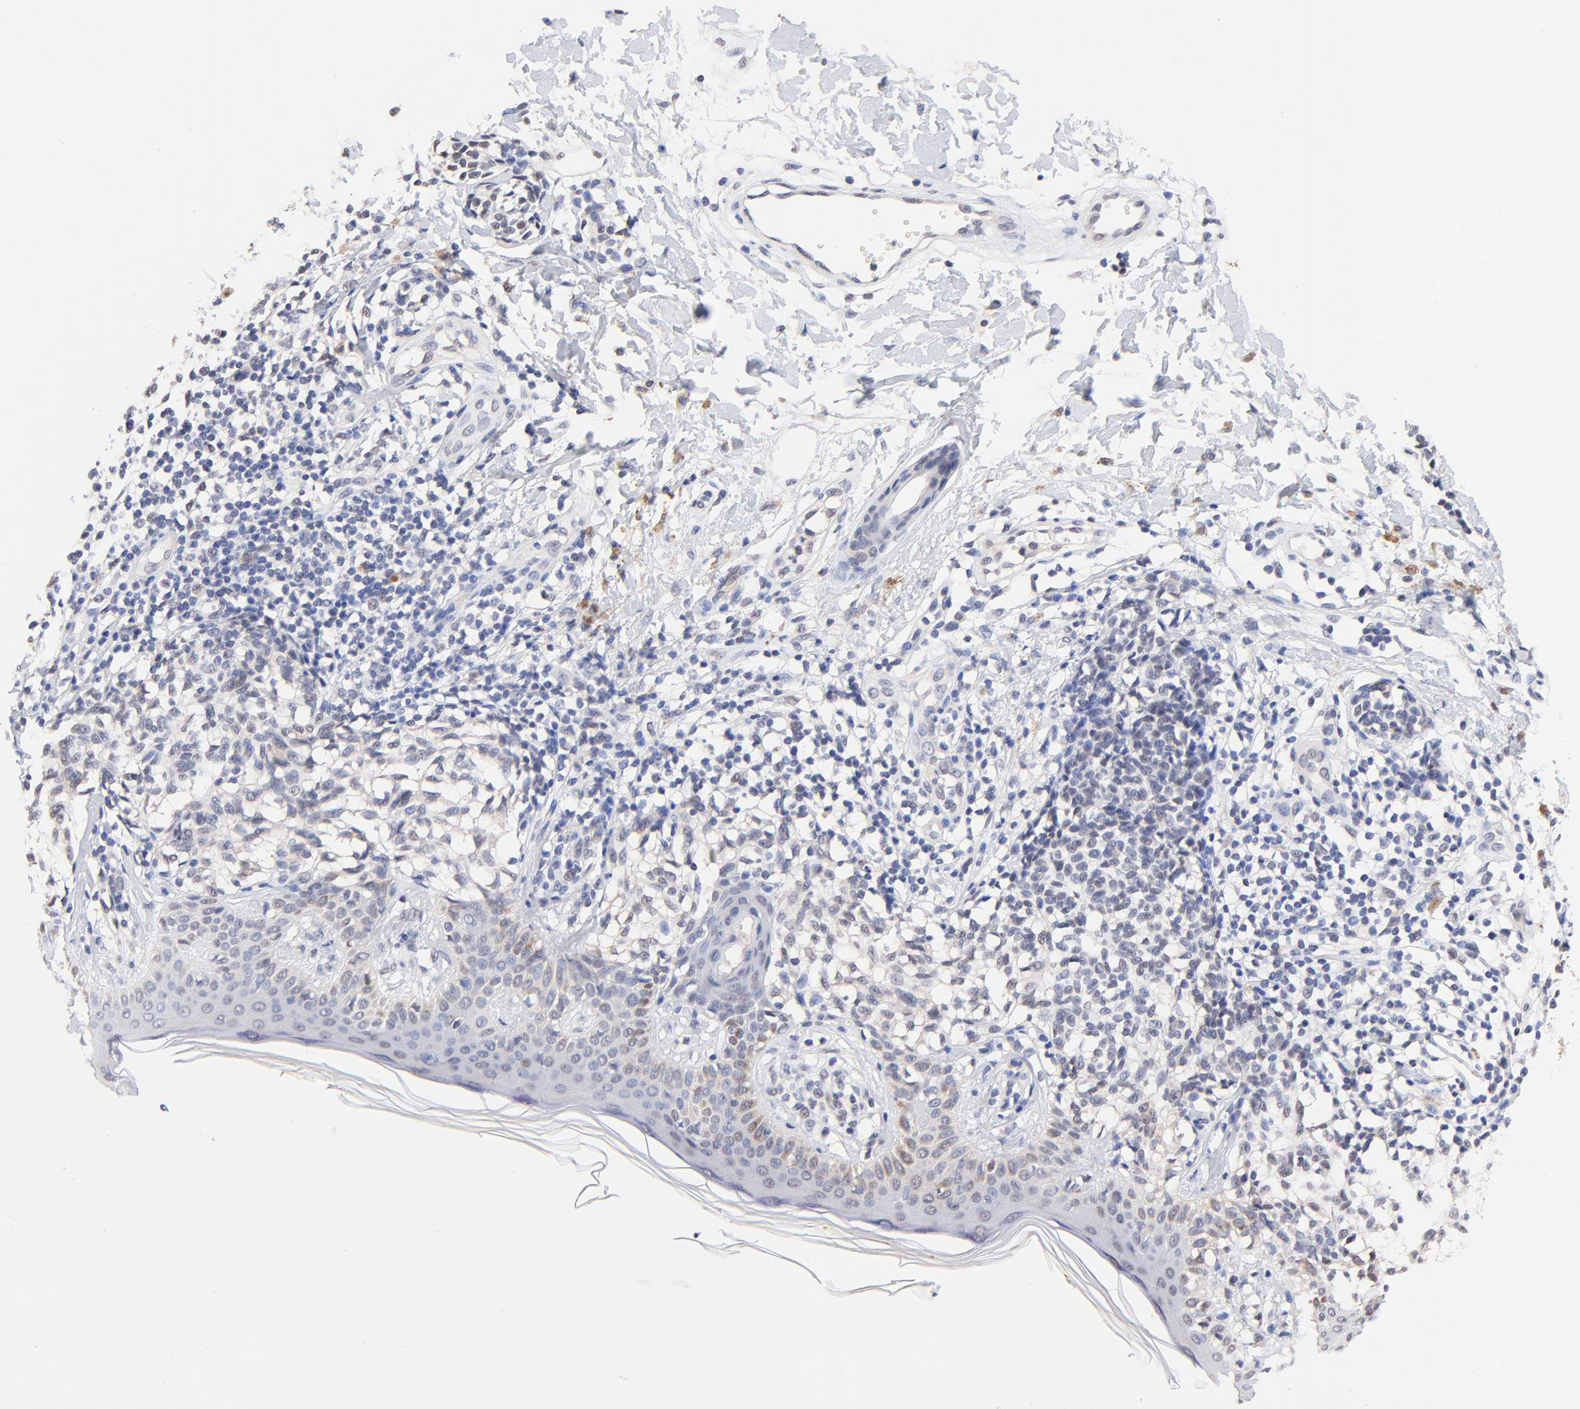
{"staining": {"intensity": "negative", "quantity": "none", "location": "none"}, "tissue": "melanoma", "cell_type": "Tumor cells", "image_type": "cancer", "snomed": [{"axis": "morphology", "description": "Malignant melanoma, NOS"}, {"axis": "topography", "description": "Skin"}], "caption": "This micrograph is of malignant melanoma stained with IHC to label a protein in brown with the nuclei are counter-stained blue. There is no staining in tumor cells.", "gene": "TXNL1", "patient": {"sex": "male", "age": 67}}